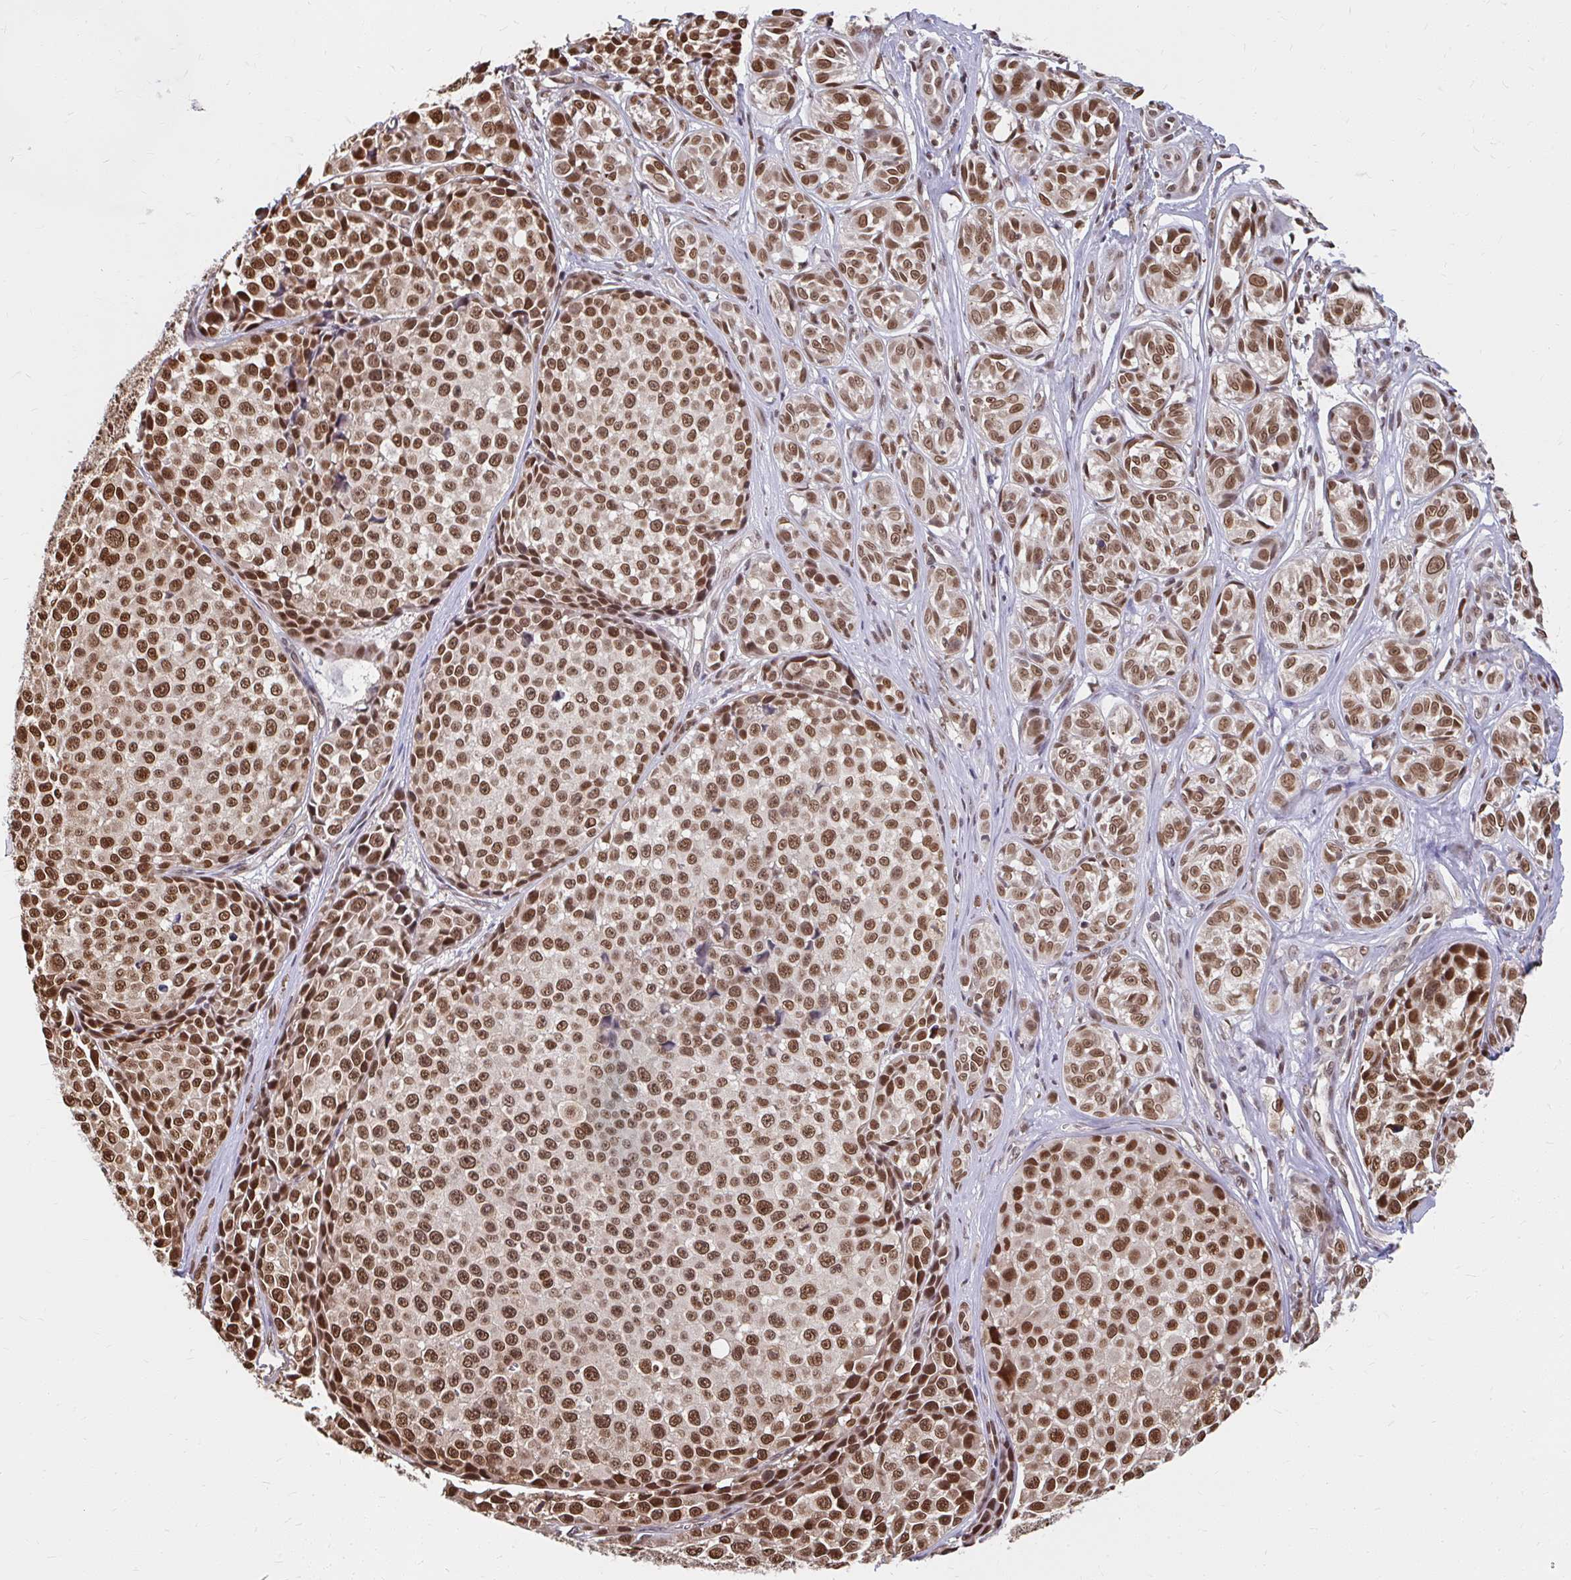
{"staining": {"intensity": "moderate", "quantity": ">75%", "location": "cytoplasmic/membranous,nuclear"}, "tissue": "melanoma", "cell_type": "Tumor cells", "image_type": "cancer", "snomed": [{"axis": "morphology", "description": "Malignant melanoma, NOS"}, {"axis": "topography", "description": "Skin"}], "caption": "Melanoma stained with a protein marker displays moderate staining in tumor cells.", "gene": "XPO1", "patient": {"sex": "female", "age": 35}}